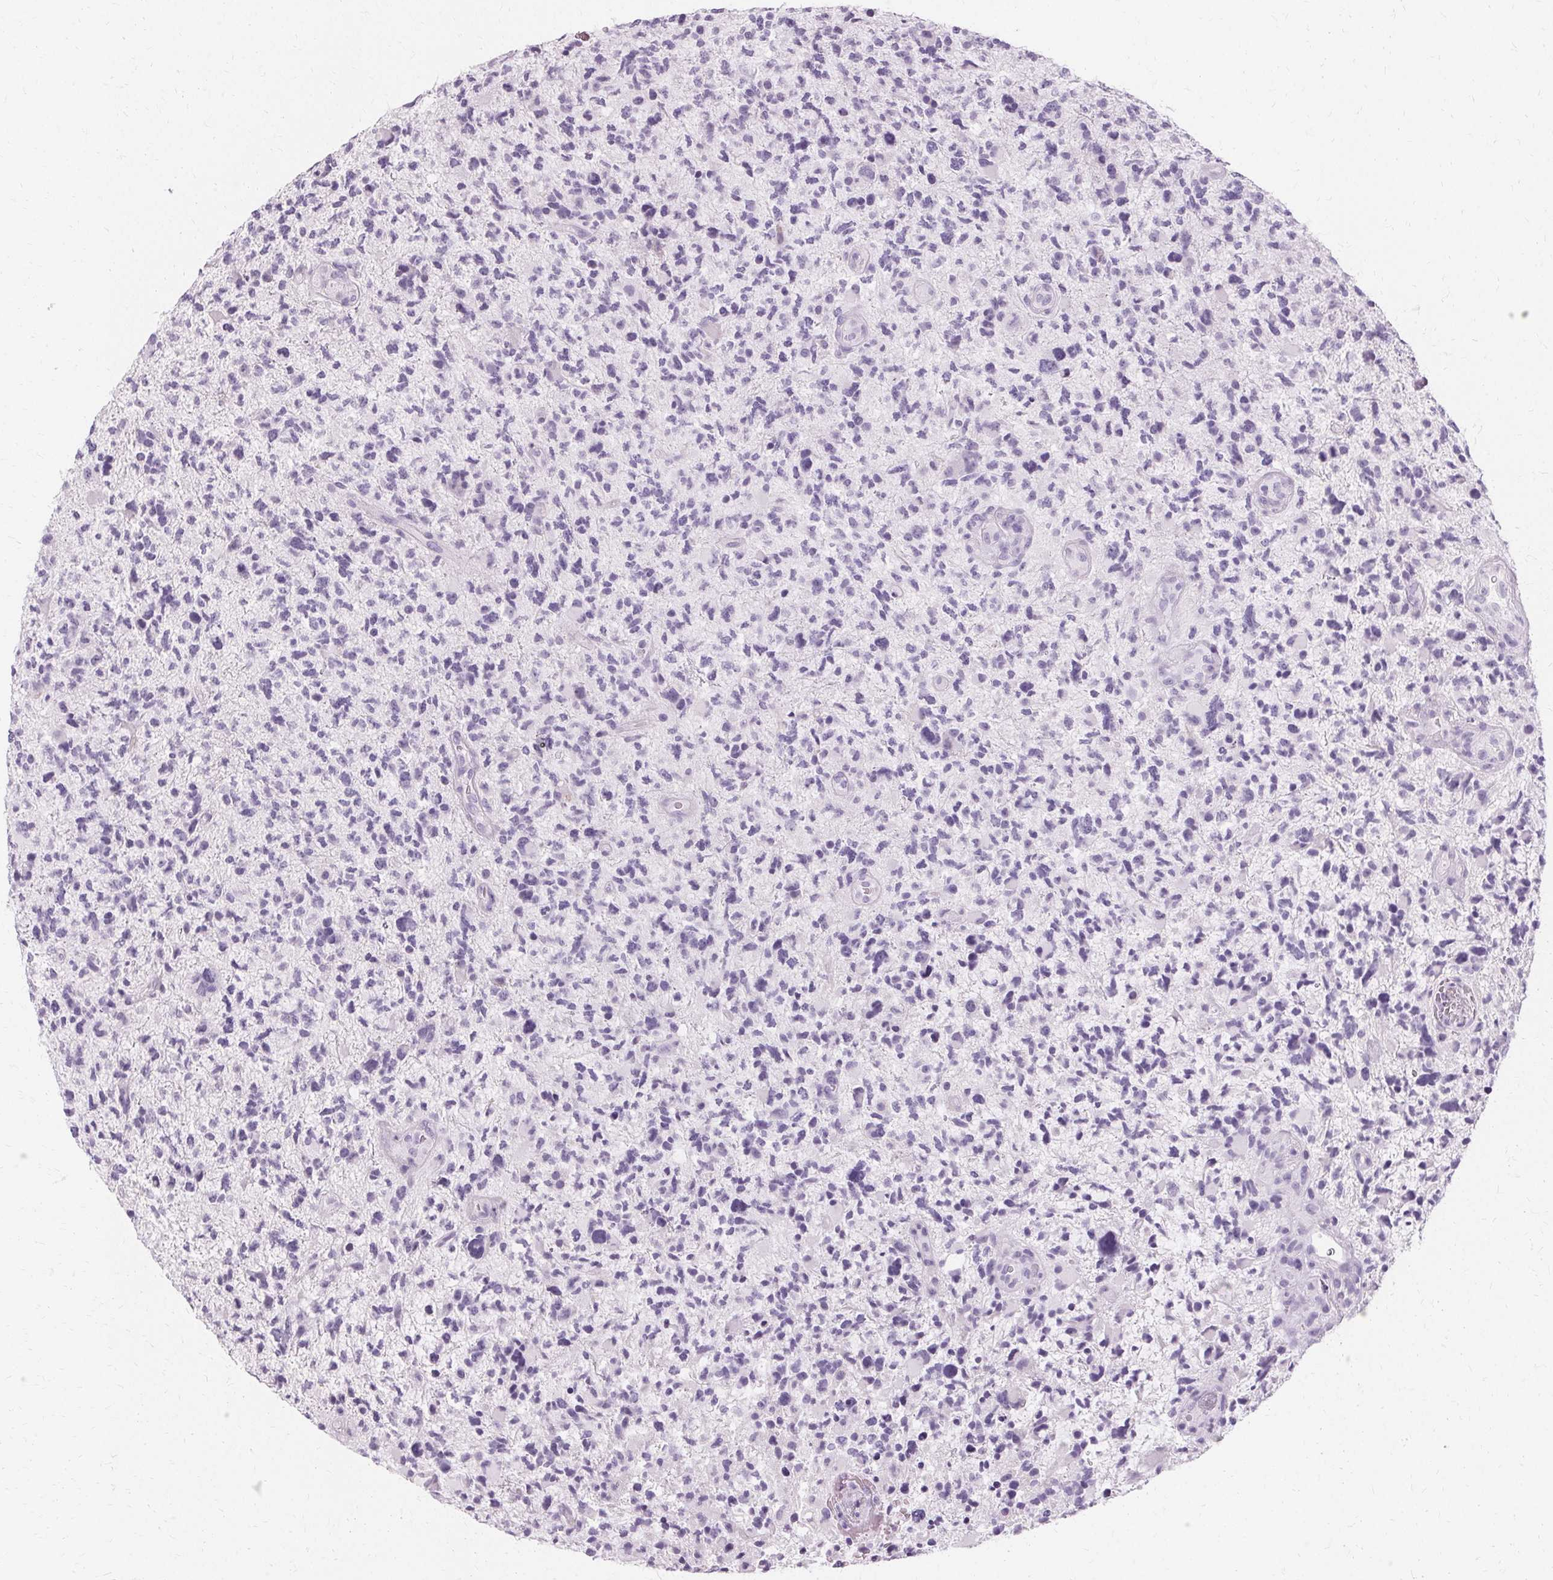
{"staining": {"intensity": "negative", "quantity": "none", "location": "none"}, "tissue": "glioma", "cell_type": "Tumor cells", "image_type": "cancer", "snomed": [{"axis": "morphology", "description": "Glioma, malignant, High grade"}, {"axis": "topography", "description": "Brain"}], "caption": "High power microscopy histopathology image of an IHC histopathology image of glioma, revealing no significant staining in tumor cells. (DAB (3,3'-diaminobenzidine) immunohistochemistry visualized using brightfield microscopy, high magnification).", "gene": "KRT6C", "patient": {"sex": "female", "age": 71}}